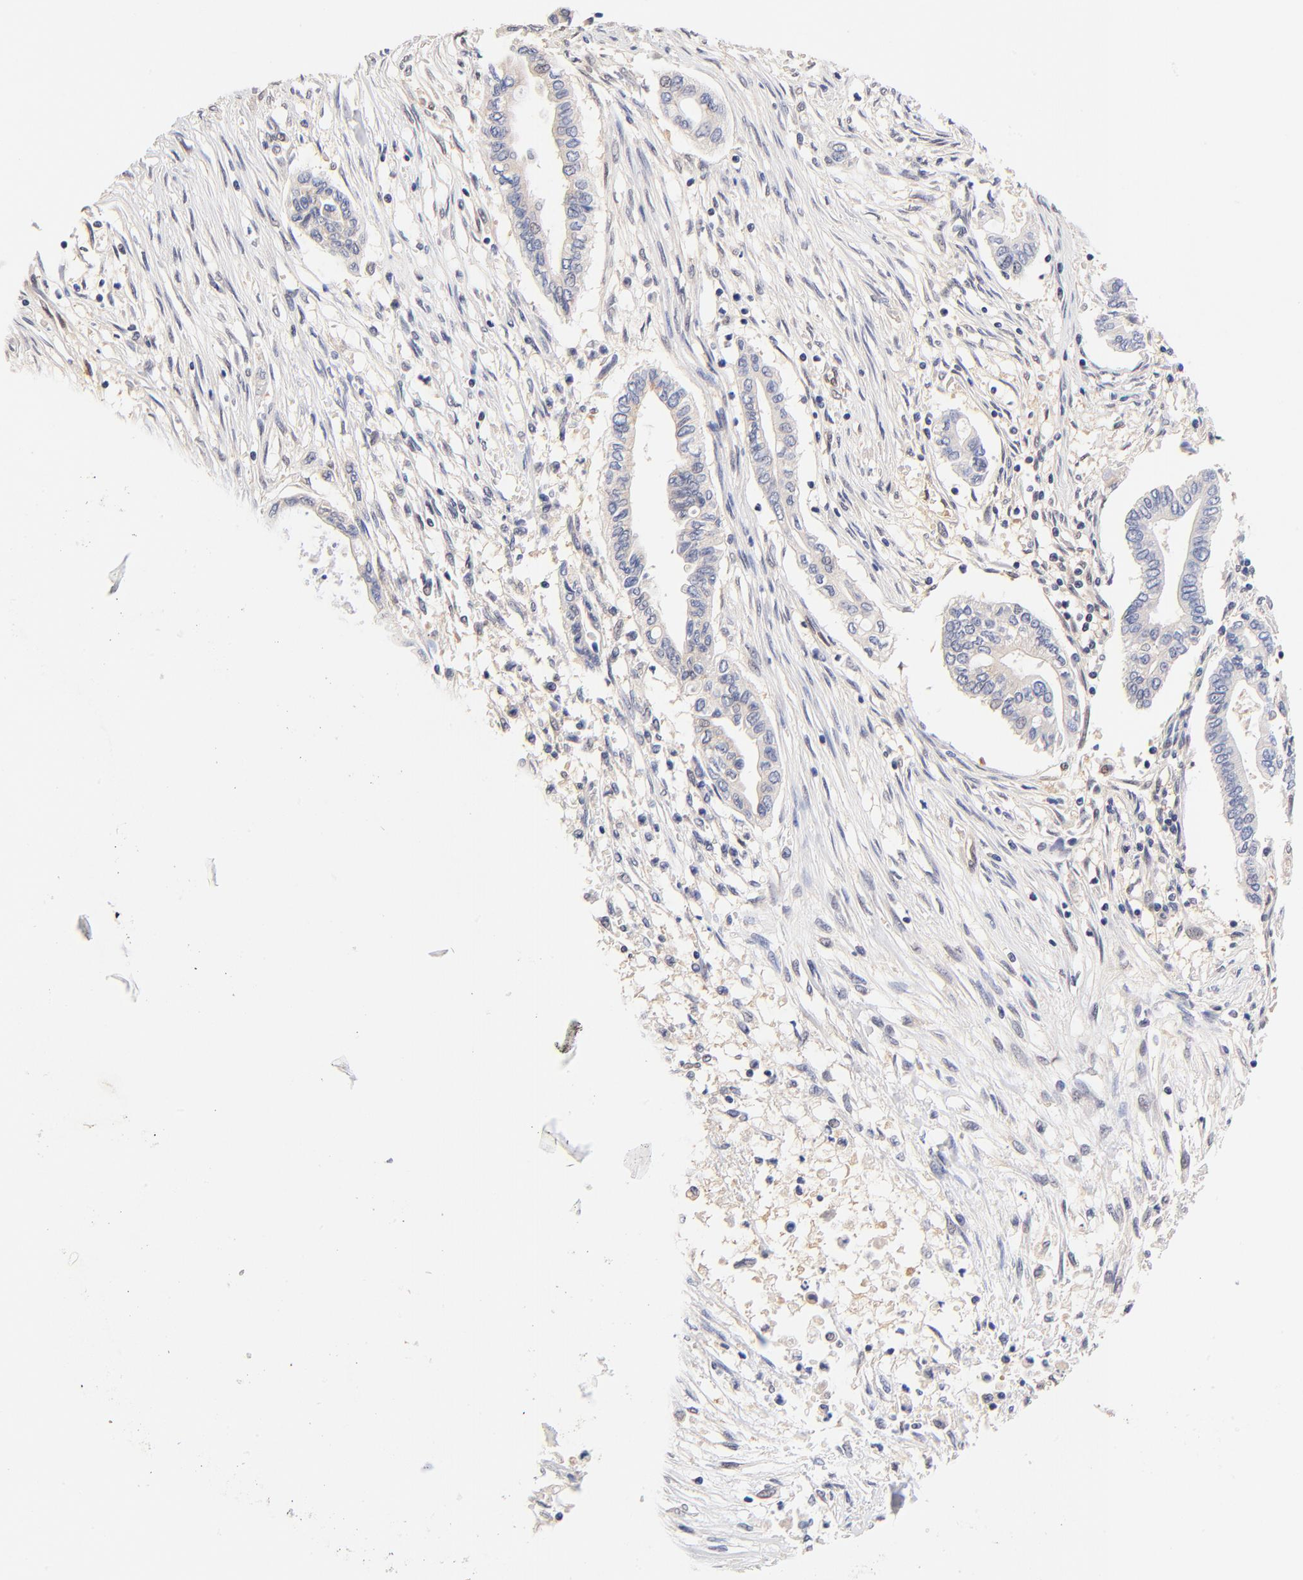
{"staining": {"intensity": "negative", "quantity": "none", "location": "none"}, "tissue": "pancreatic cancer", "cell_type": "Tumor cells", "image_type": "cancer", "snomed": [{"axis": "morphology", "description": "Adenocarcinoma, NOS"}, {"axis": "topography", "description": "Pancreas"}], "caption": "This is an immunohistochemistry image of human pancreatic cancer (adenocarcinoma). There is no staining in tumor cells.", "gene": "TXNL1", "patient": {"sex": "female", "age": 57}}